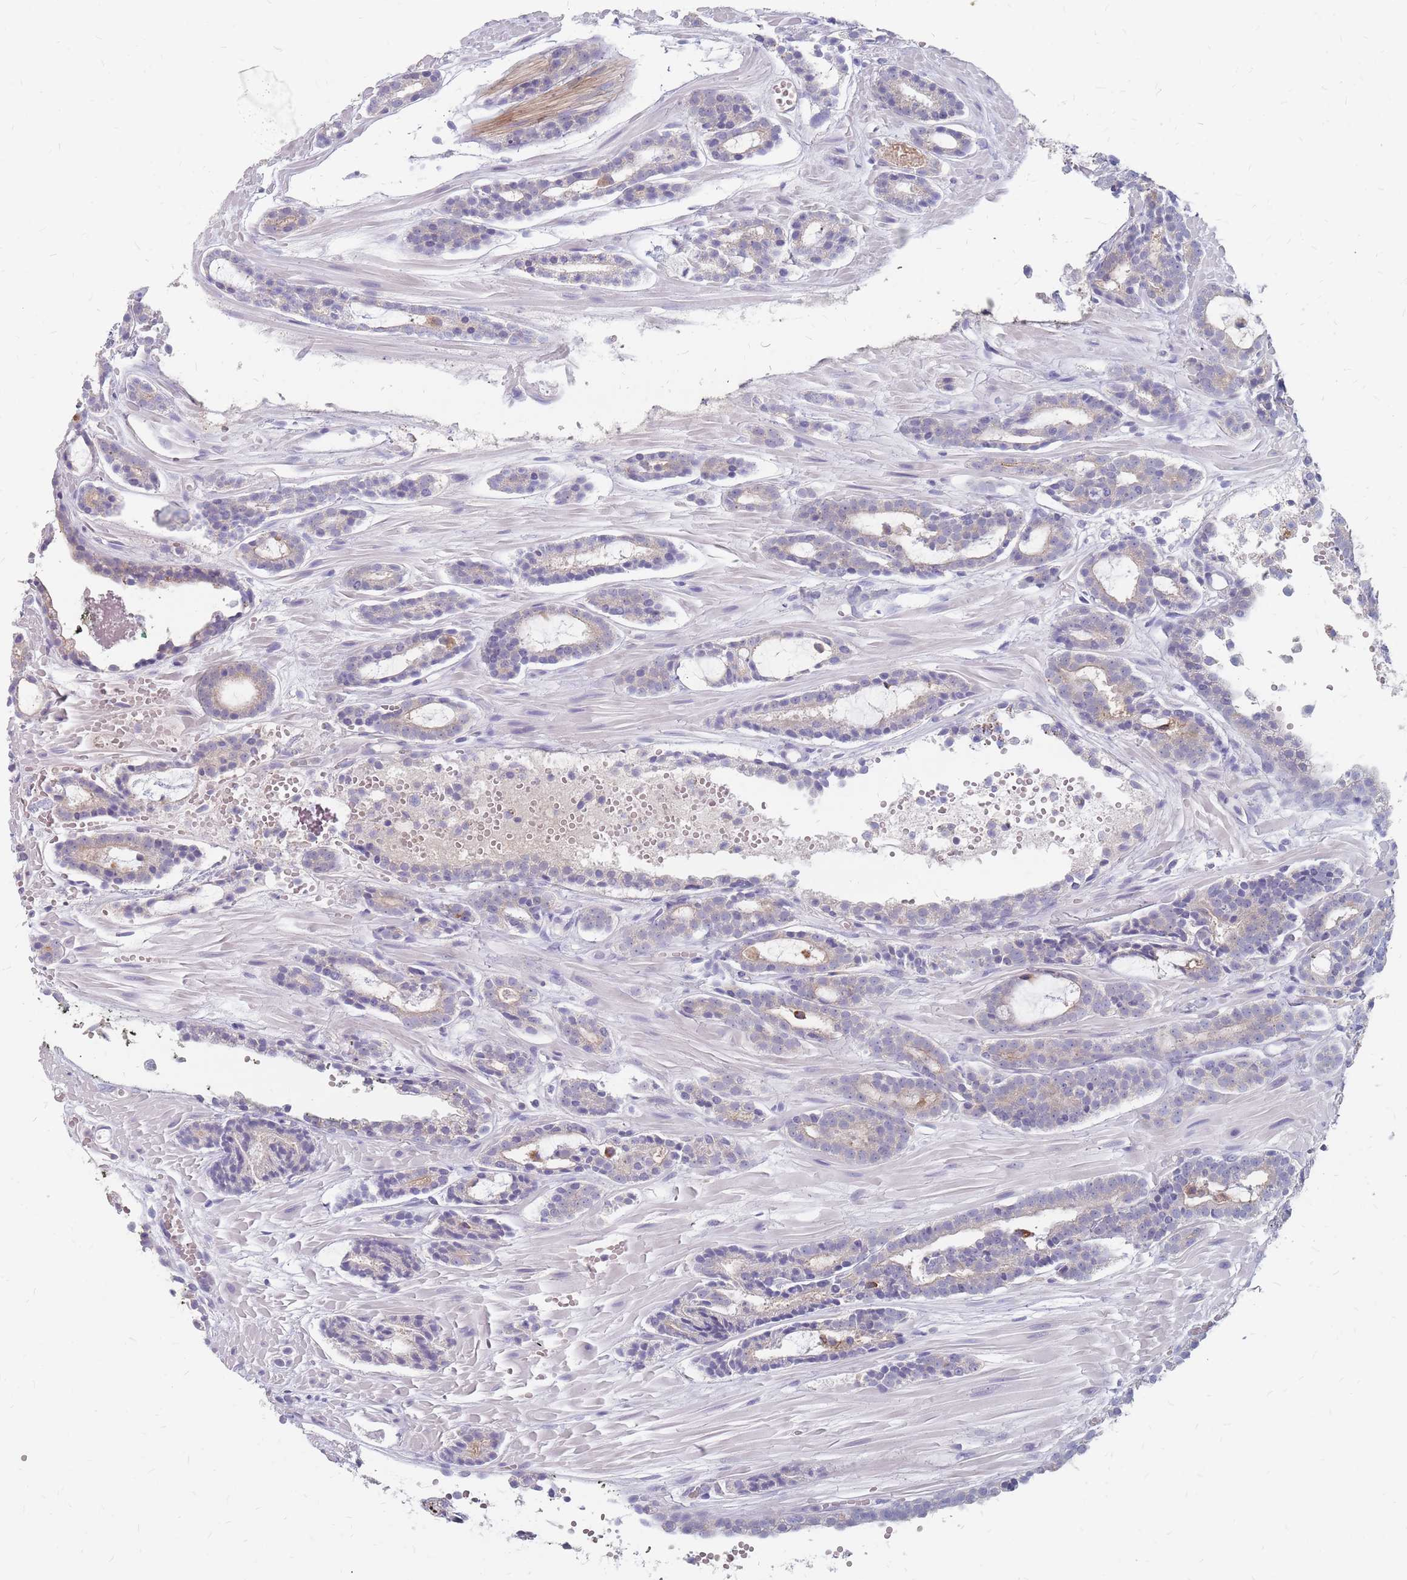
{"staining": {"intensity": "negative", "quantity": "none", "location": "none"}, "tissue": "prostate cancer", "cell_type": "Tumor cells", "image_type": "cancer", "snomed": [{"axis": "morphology", "description": "Adenocarcinoma, High grade"}, {"axis": "topography", "description": "Prostate"}], "caption": "This image is of prostate adenocarcinoma (high-grade) stained with IHC to label a protein in brown with the nuclei are counter-stained blue. There is no positivity in tumor cells.", "gene": "CMTR2", "patient": {"sex": "male", "age": 71}}